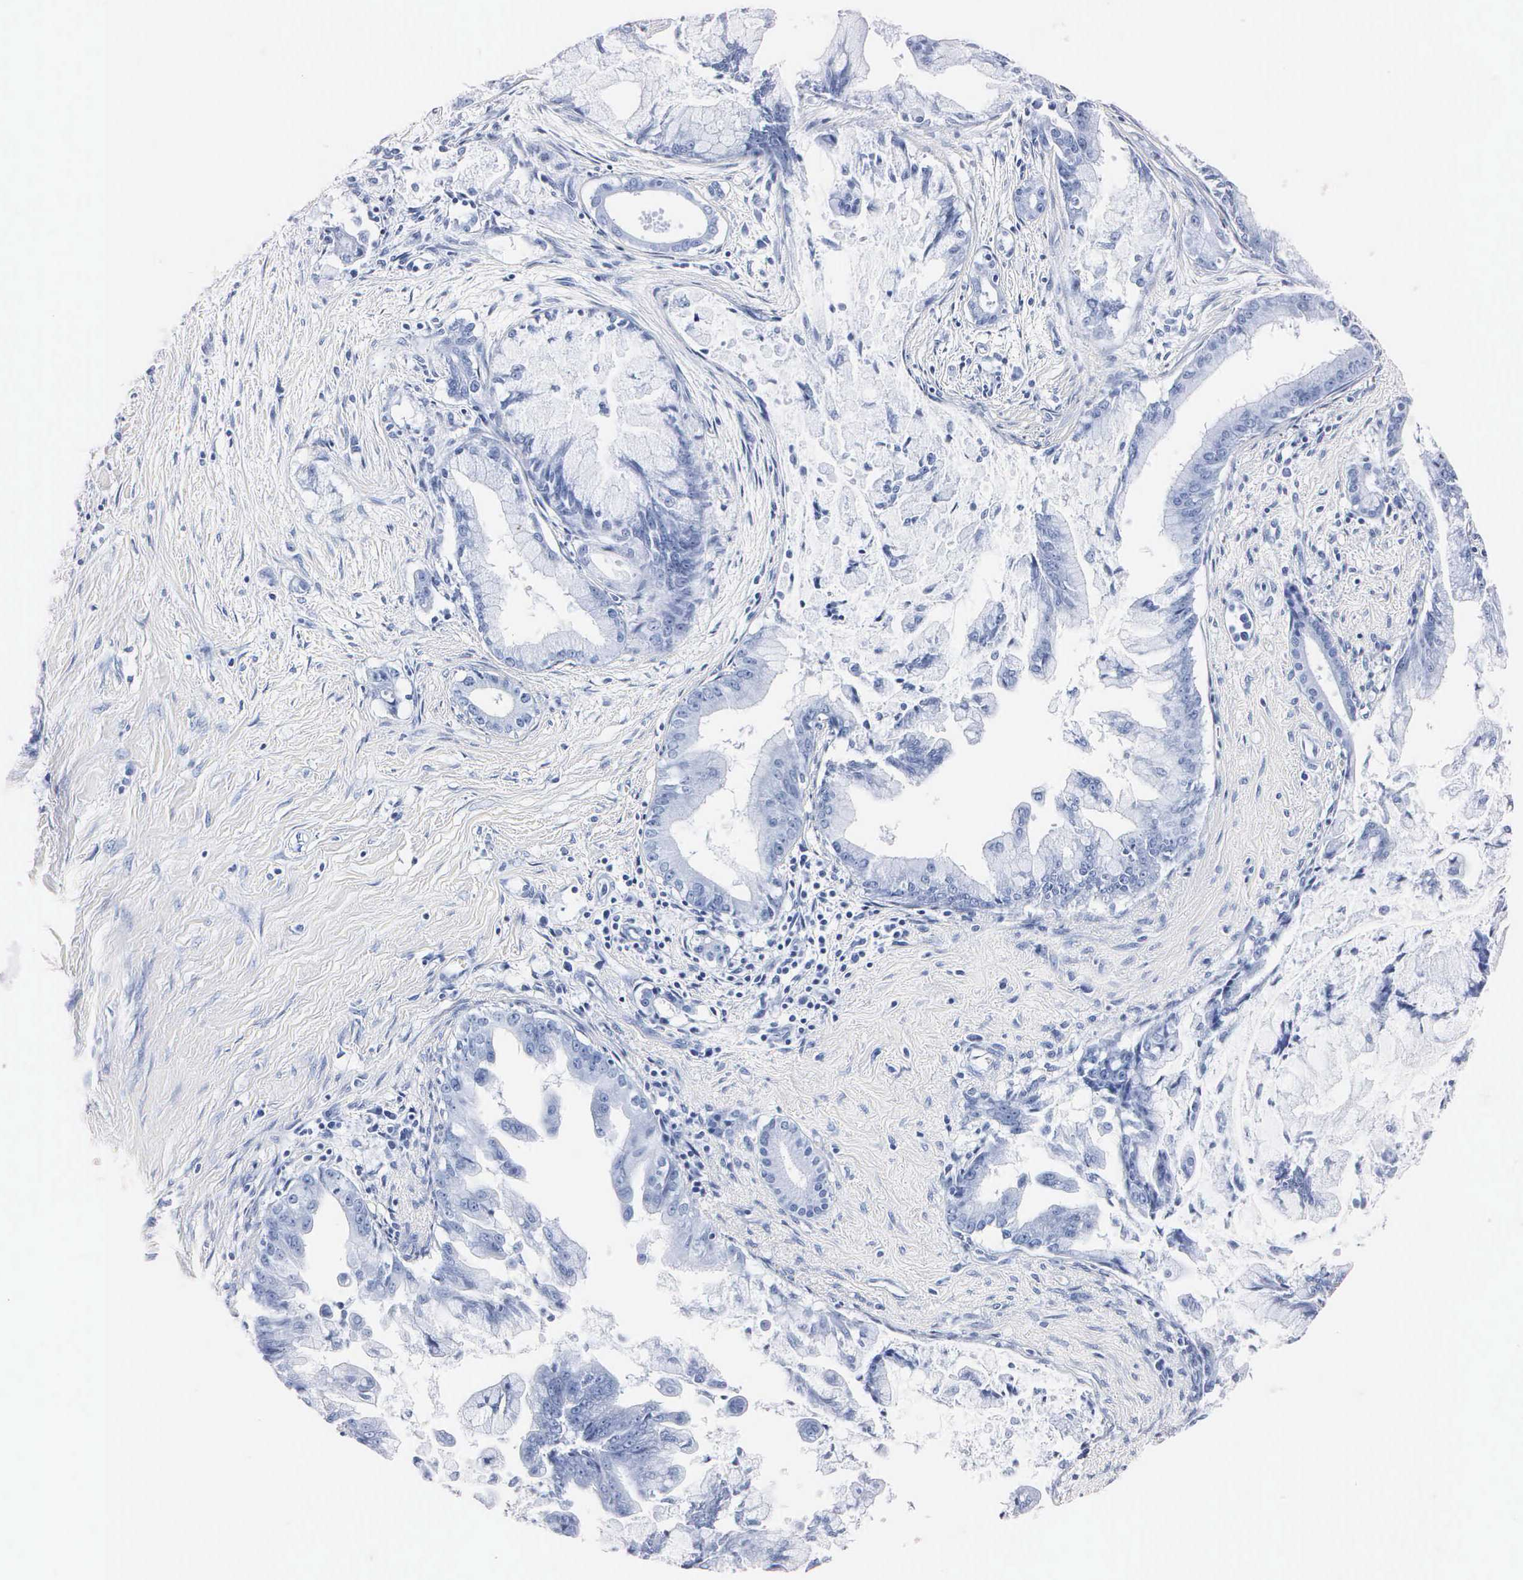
{"staining": {"intensity": "negative", "quantity": "none", "location": "none"}, "tissue": "pancreatic cancer", "cell_type": "Tumor cells", "image_type": "cancer", "snomed": [{"axis": "morphology", "description": "Adenocarcinoma, NOS"}, {"axis": "topography", "description": "Pancreas"}], "caption": "Pancreatic cancer stained for a protein using immunohistochemistry (IHC) exhibits no positivity tumor cells.", "gene": "MB", "patient": {"sex": "male", "age": 59}}